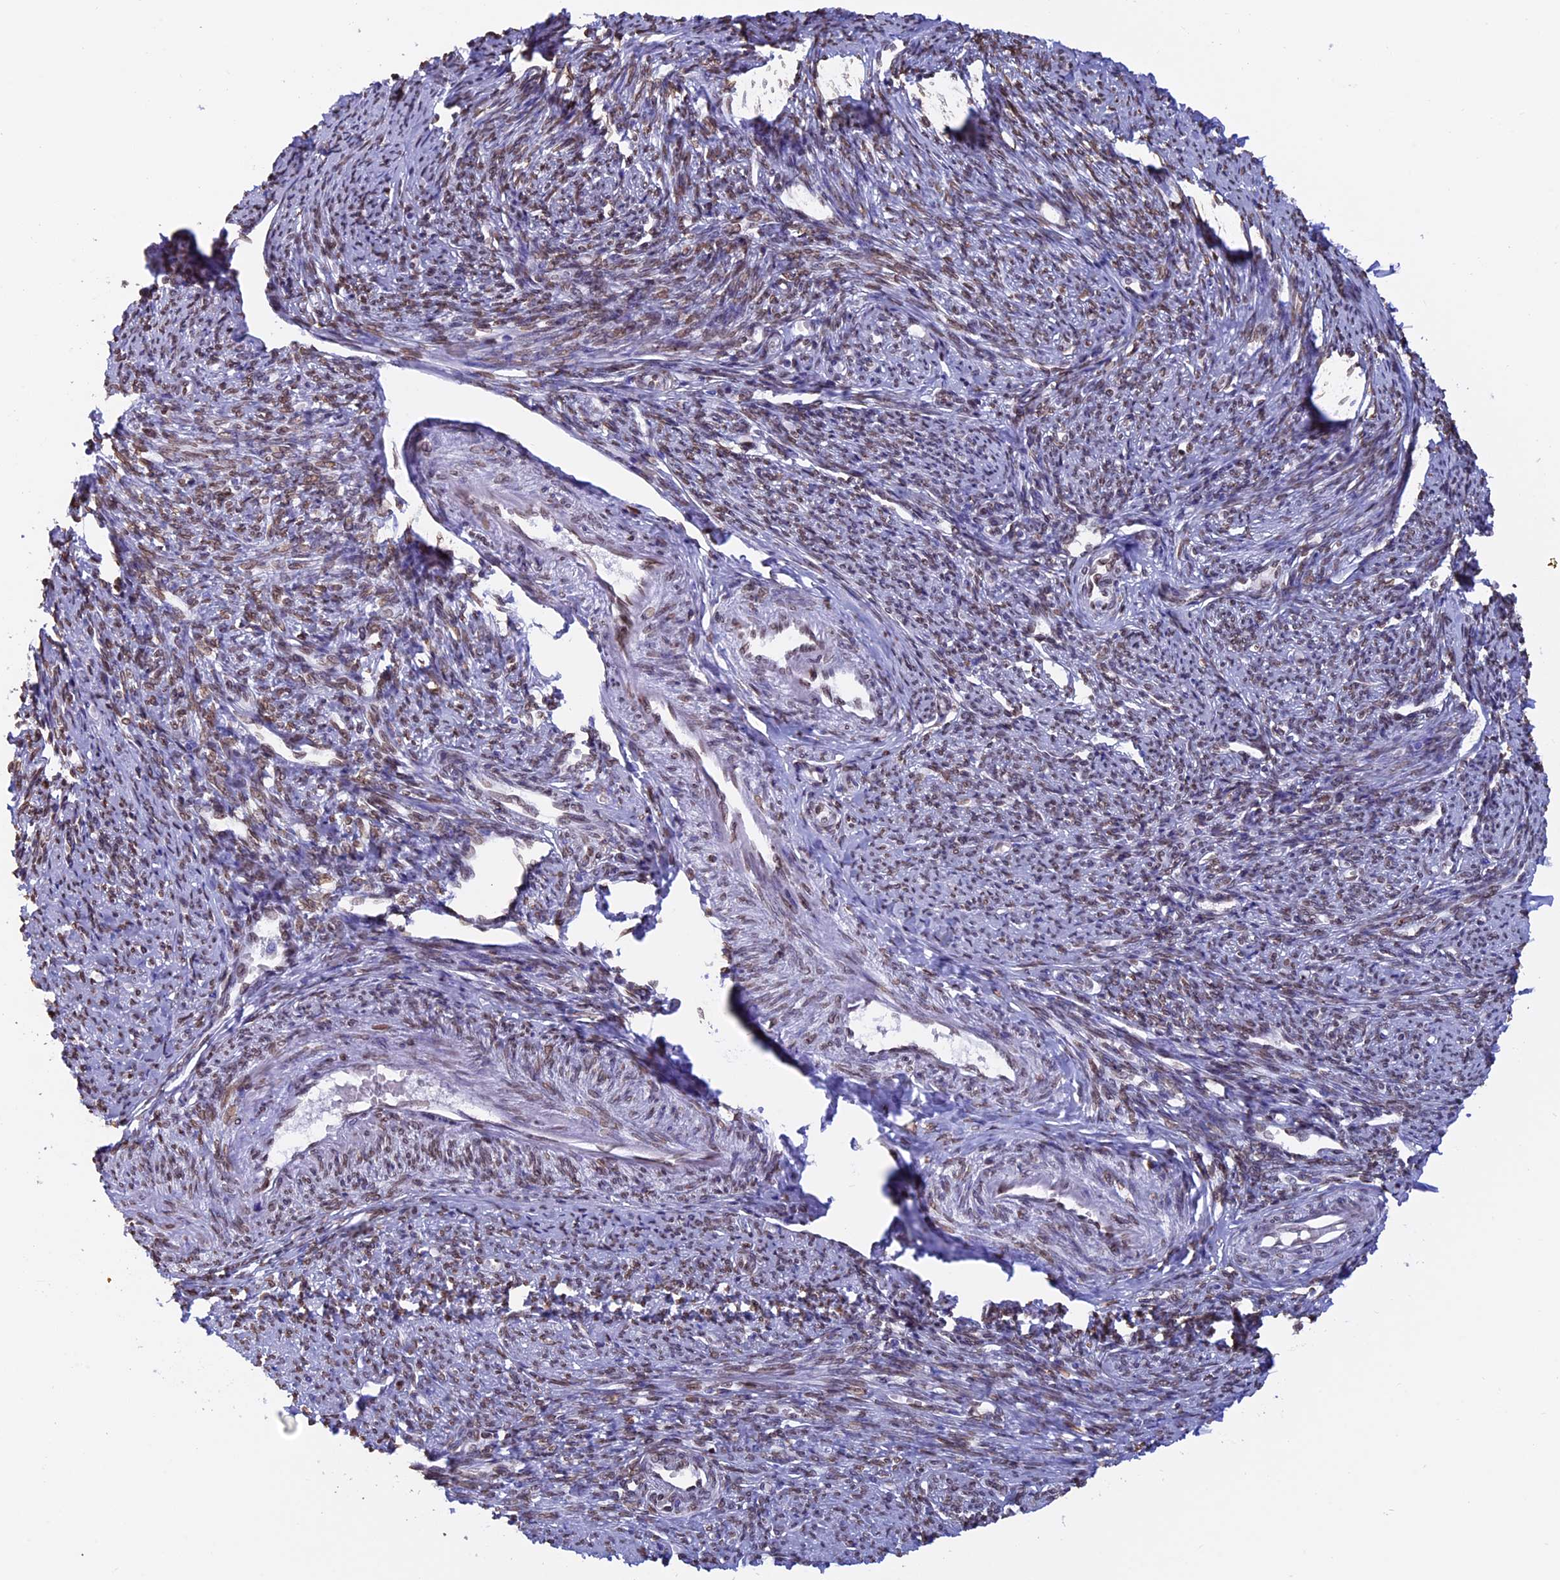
{"staining": {"intensity": "moderate", "quantity": ">75%", "location": "nuclear"}, "tissue": "smooth muscle", "cell_type": "Smooth muscle cells", "image_type": "normal", "snomed": [{"axis": "morphology", "description": "Normal tissue, NOS"}, {"axis": "topography", "description": "Smooth muscle"}, {"axis": "topography", "description": "Uterus"}], "caption": "A photomicrograph of smooth muscle stained for a protein exhibits moderate nuclear brown staining in smooth muscle cells.", "gene": "TMPRSS7", "patient": {"sex": "female", "age": 59}}